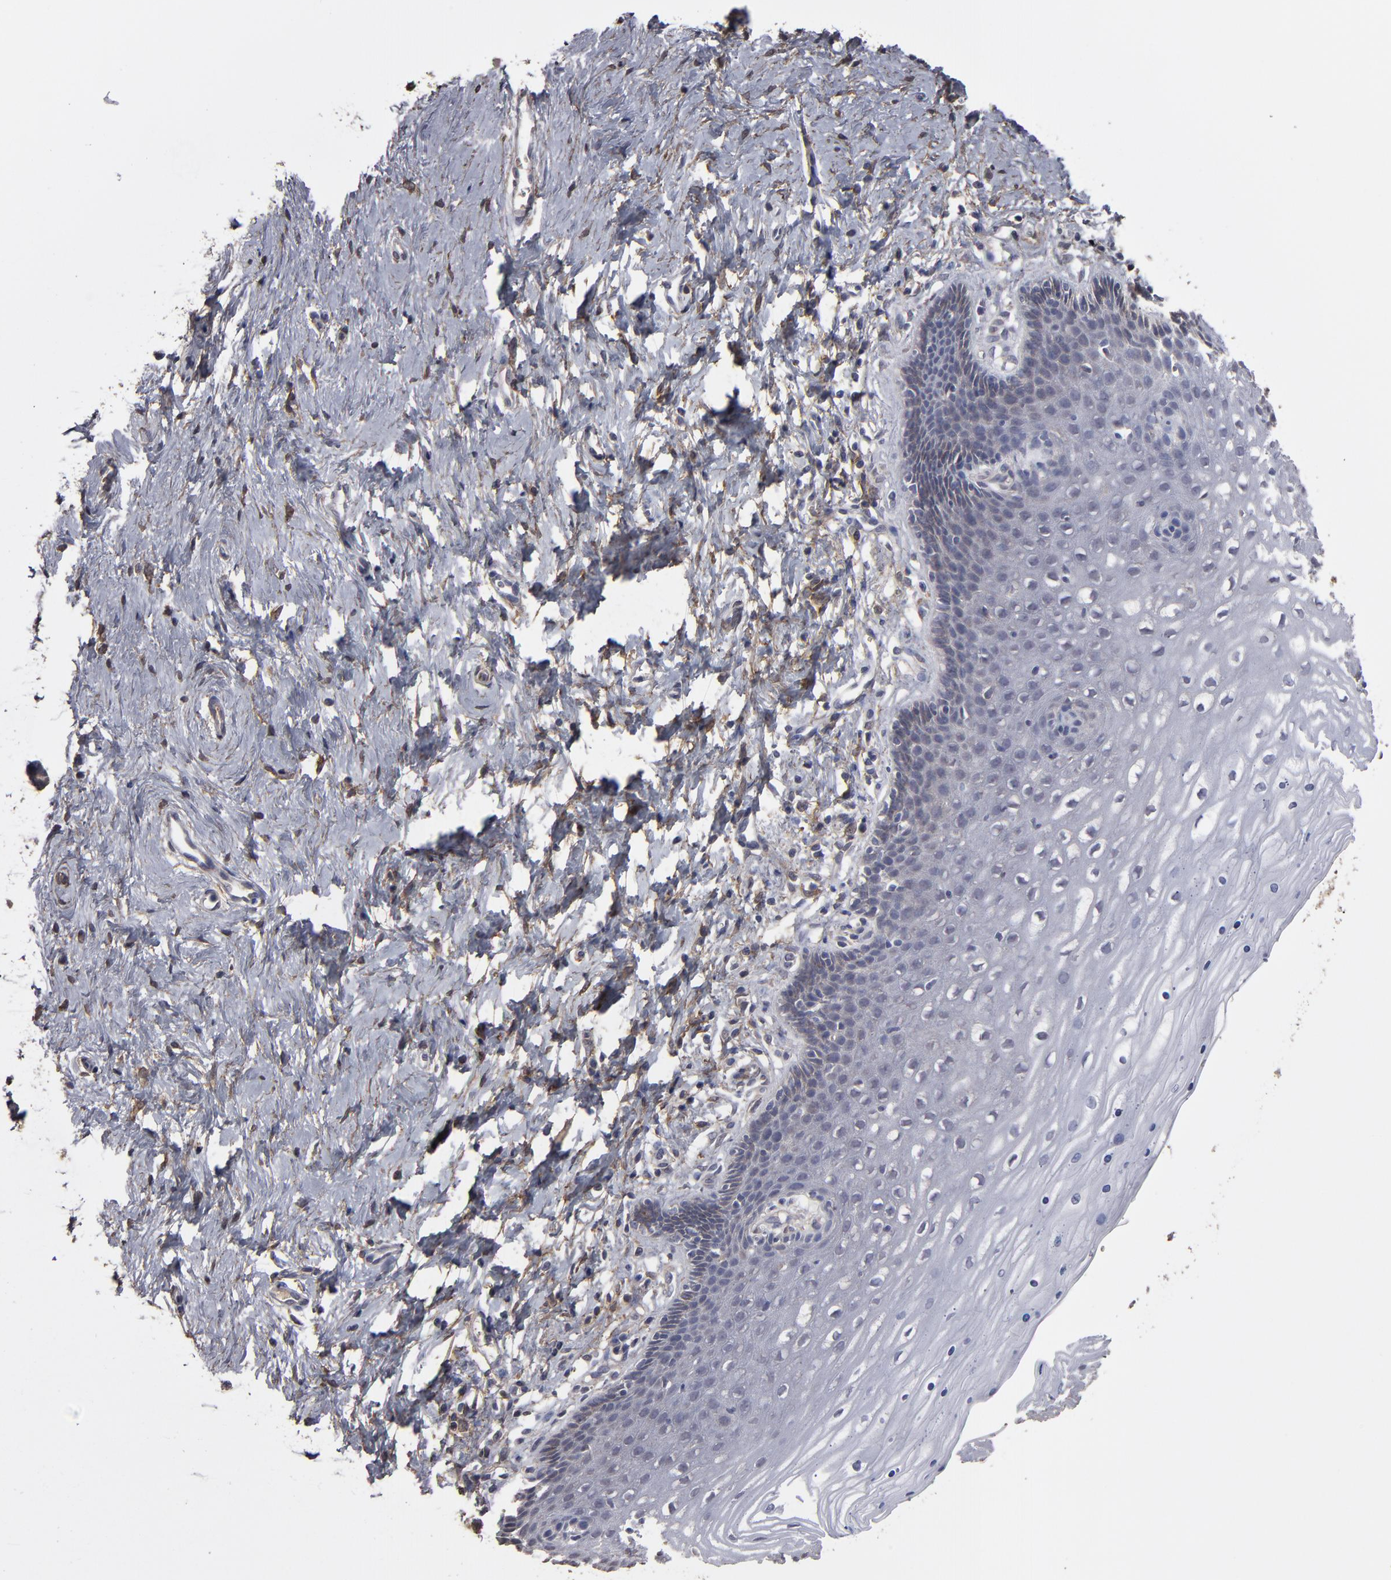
{"staining": {"intensity": "weak", "quantity": ">75%", "location": "cytoplasmic/membranous"}, "tissue": "cervix", "cell_type": "Glandular cells", "image_type": "normal", "snomed": [{"axis": "morphology", "description": "Normal tissue, NOS"}, {"axis": "topography", "description": "Cervix"}], "caption": "The micrograph displays staining of normal cervix, revealing weak cytoplasmic/membranous protein expression (brown color) within glandular cells. The staining was performed using DAB (3,3'-diaminobenzidine), with brown indicating positive protein expression. Nuclei are stained blue with hematoxylin.", "gene": "ITGB5", "patient": {"sex": "female", "age": 39}}